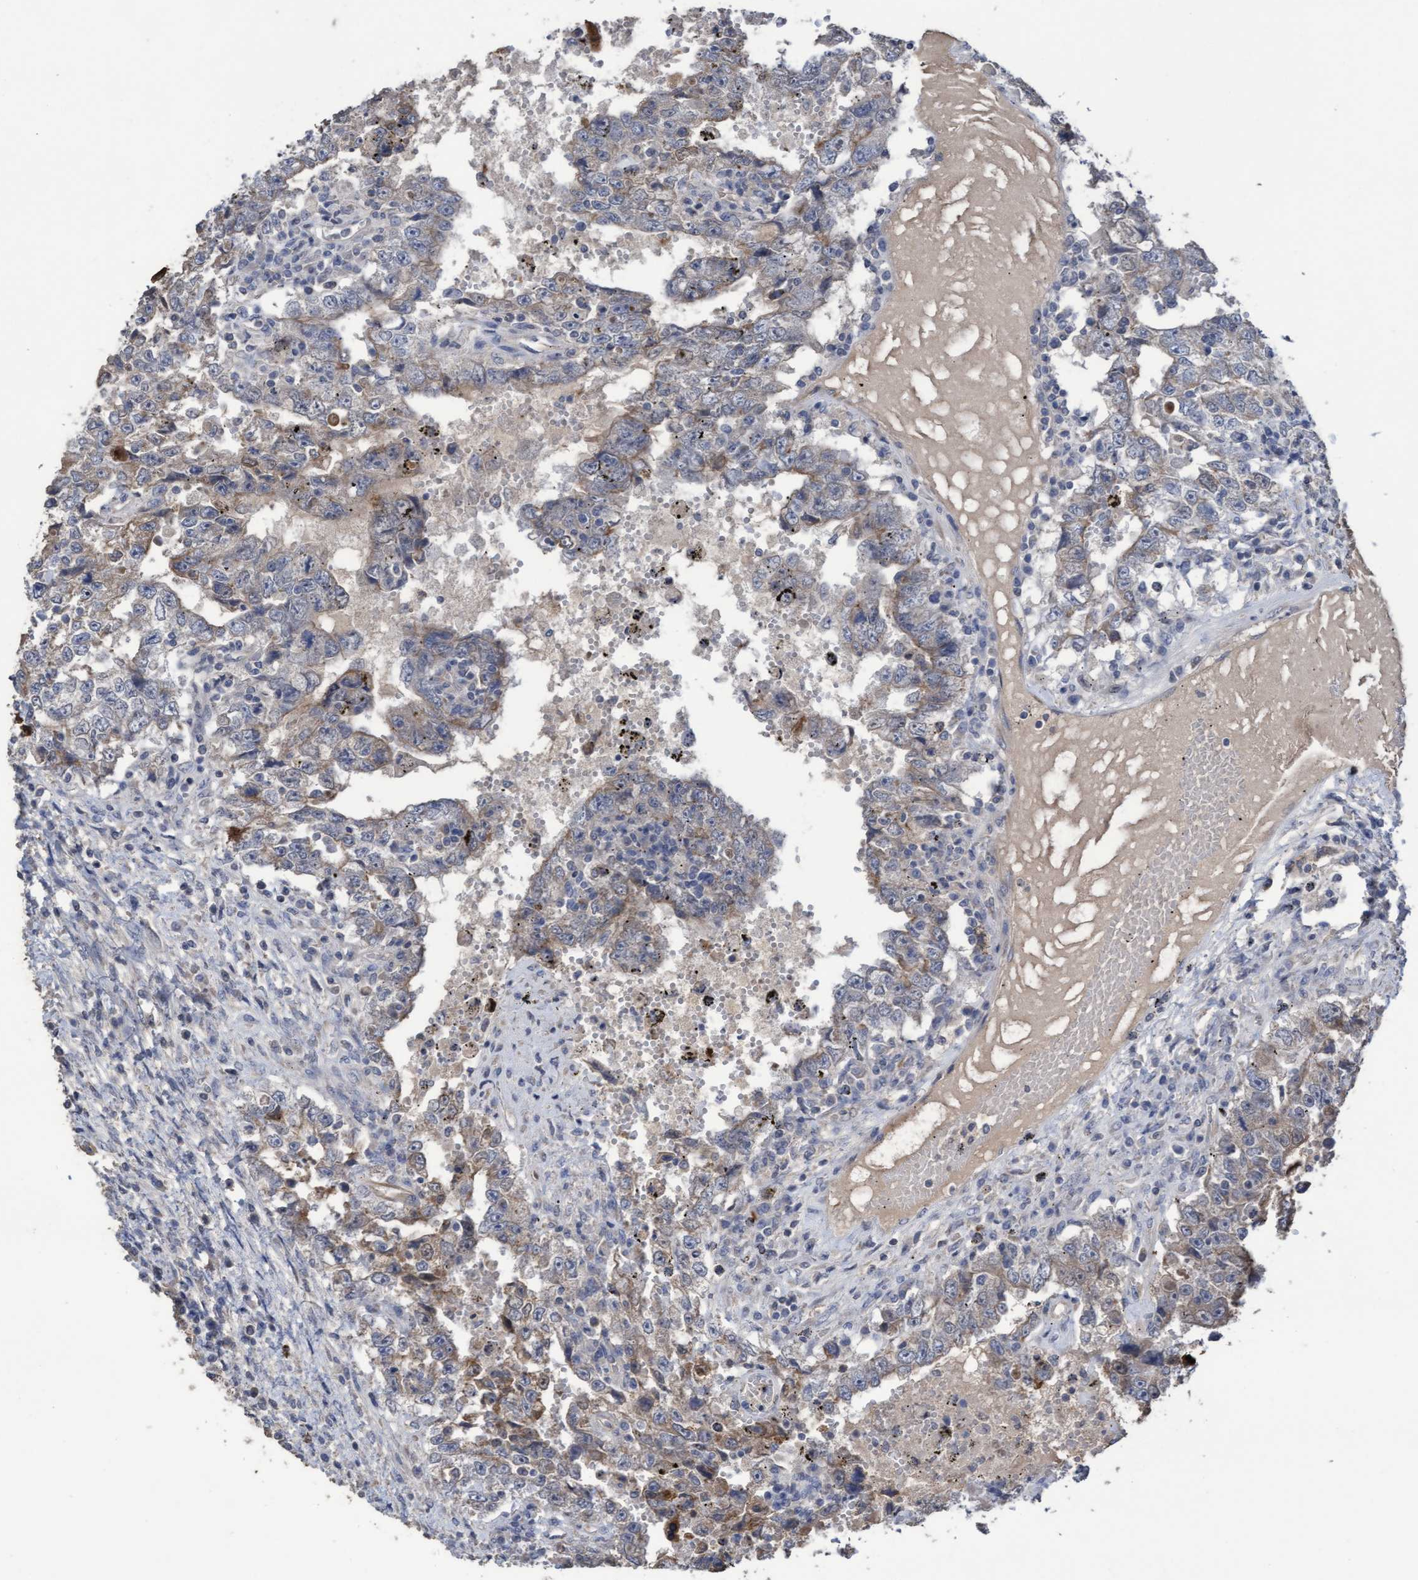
{"staining": {"intensity": "weak", "quantity": "<25%", "location": "cytoplasmic/membranous"}, "tissue": "testis cancer", "cell_type": "Tumor cells", "image_type": "cancer", "snomed": [{"axis": "morphology", "description": "Carcinoma, Embryonal, NOS"}, {"axis": "topography", "description": "Testis"}], "caption": "Human testis cancer stained for a protein using IHC shows no staining in tumor cells.", "gene": "KRT24", "patient": {"sex": "male", "age": 26}}